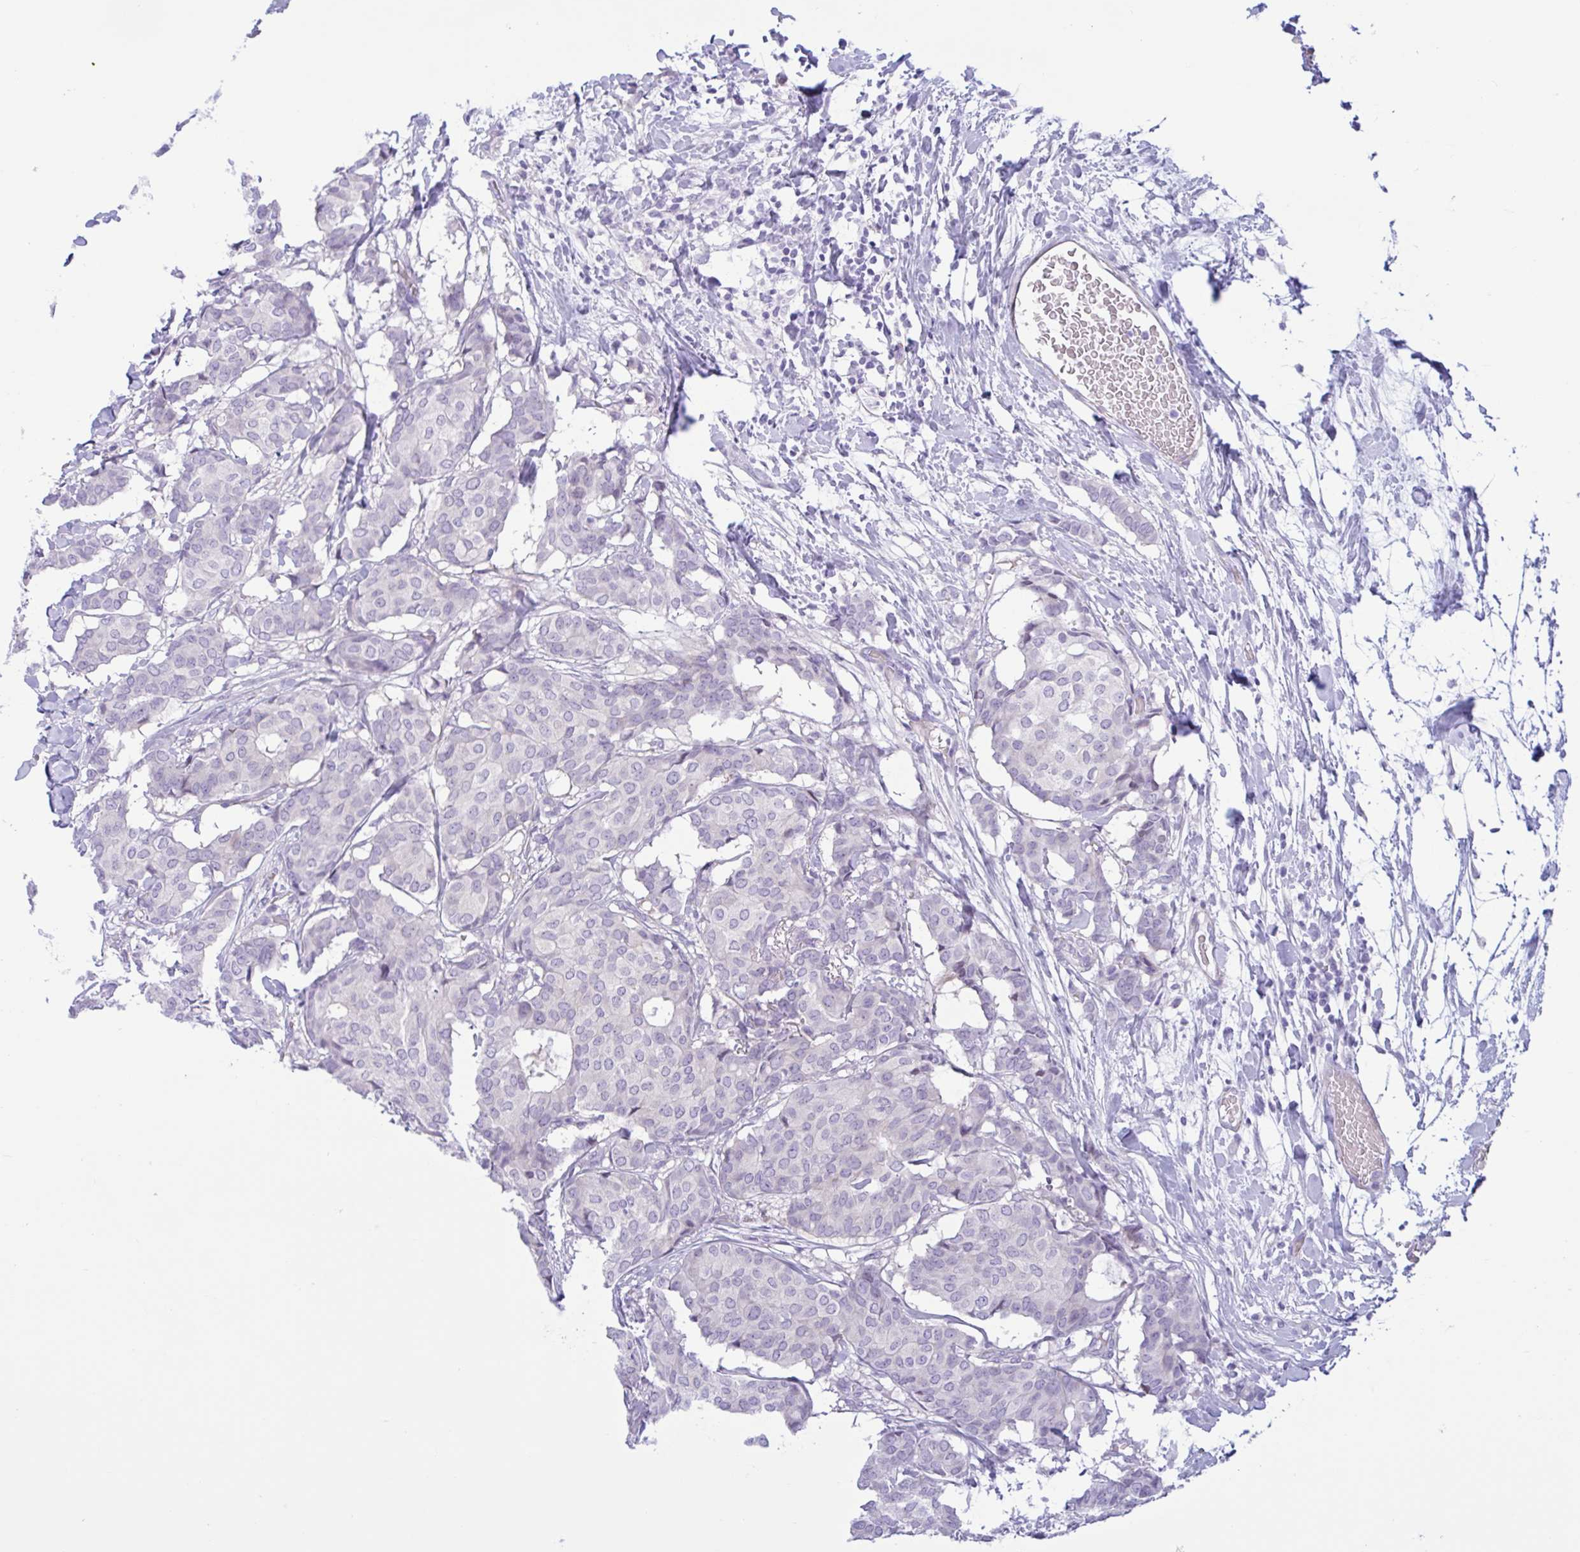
{"staining": {"intensity": "negative", "quantity": "none", "location": "none"}, "tissue": "breast cancer", "cell_type": "Tumor cells", "image_type": "cancer", "snomed": [{"axis": "morphology", "description": "Duct carcinoma"}, {"axis": "topography", "description": "Breast"}], "caption": "Immunohistochemical staining of breast infiltrating ductal carcinoma demonstrates no significant expression in tumor cells.", "gene": "AHCYL2", "patient": {"sex": "female", "age": 75}}